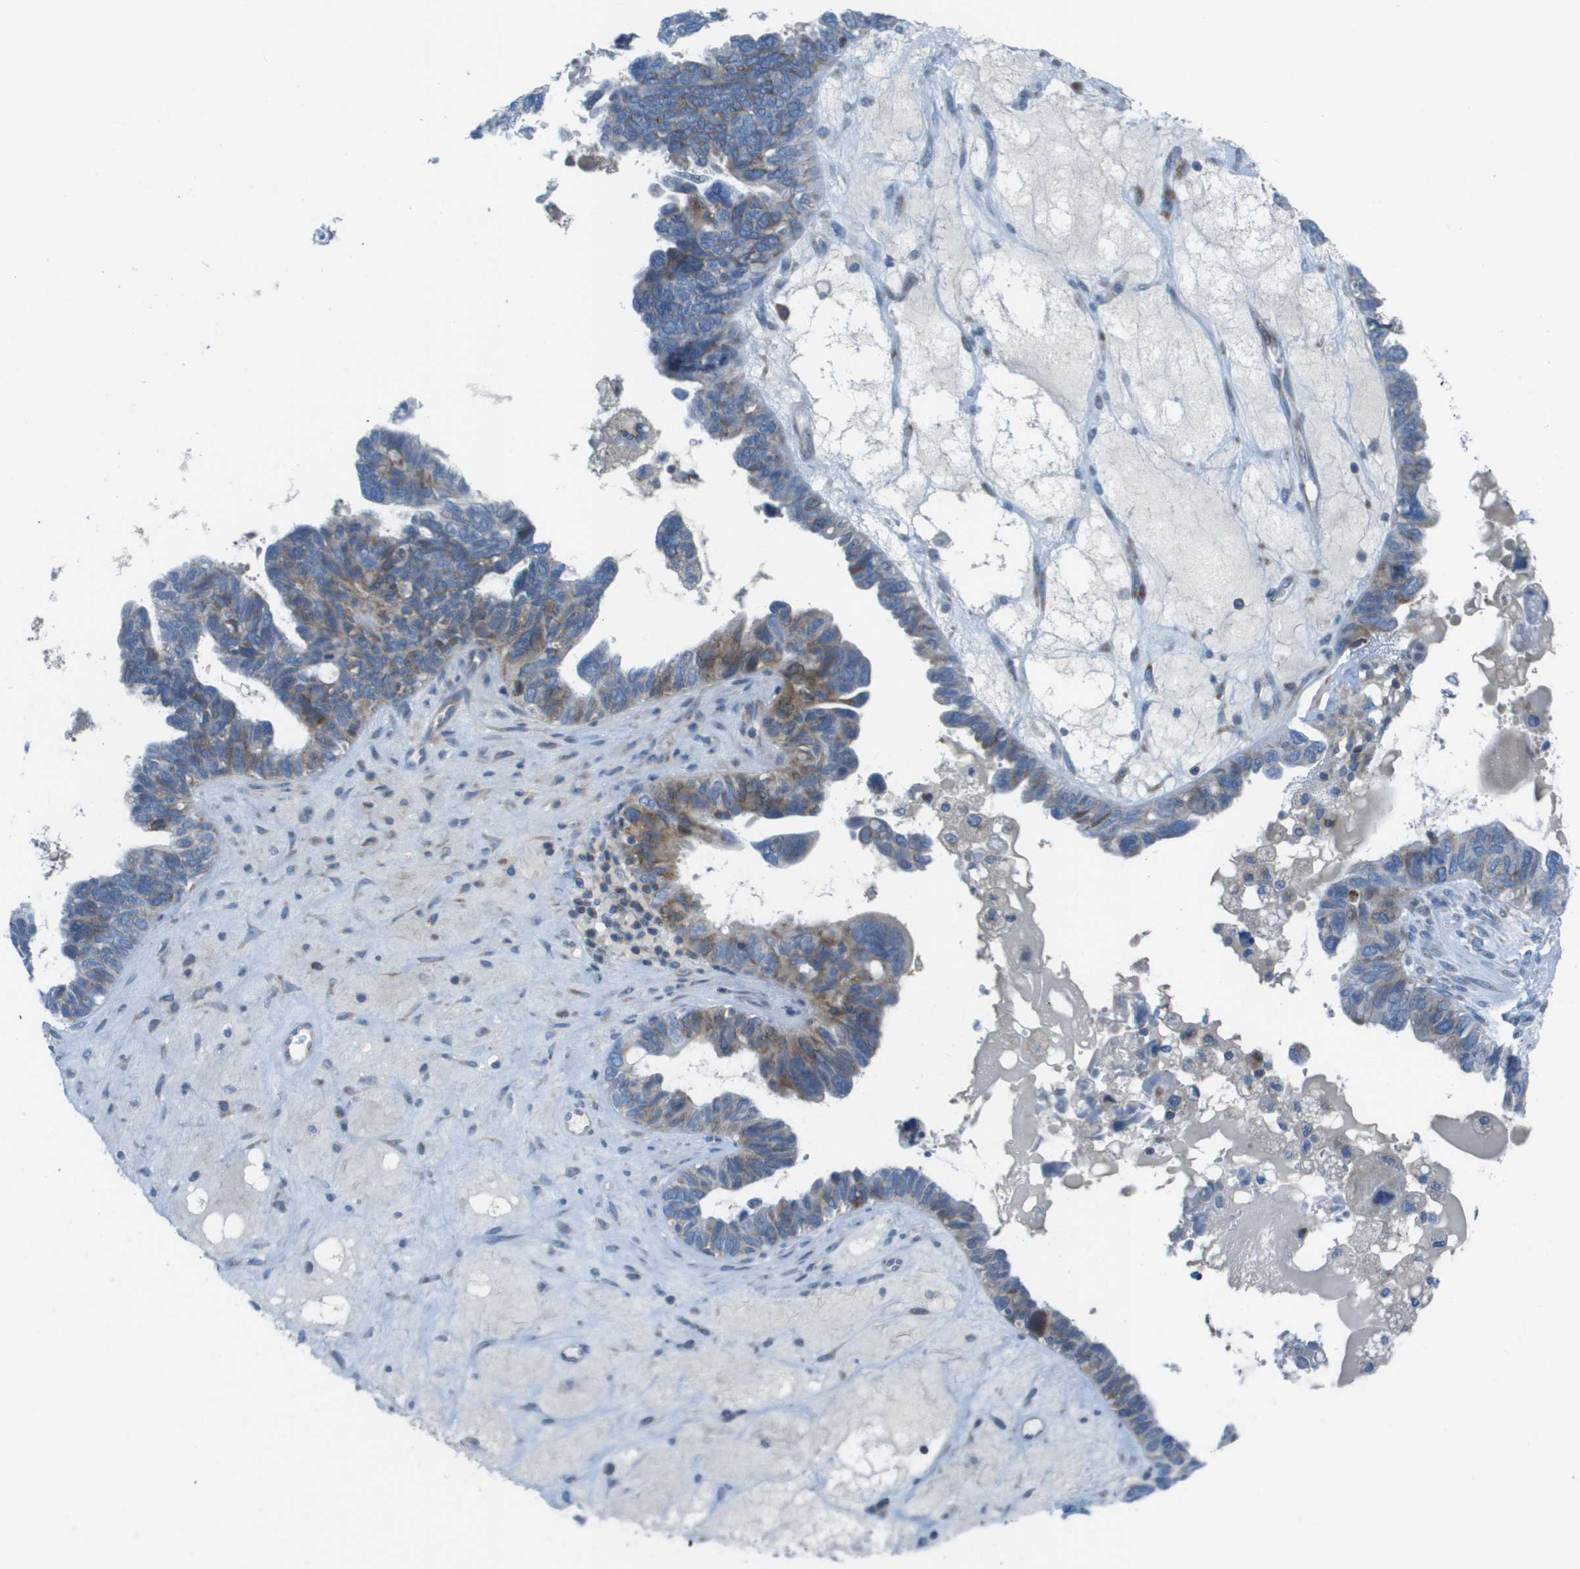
{"staining": {"intensity": "moderate", "quantity": "<25%", "location": "cytoplasmic/membranous"}, "tissue": "ovarian cancer", "cell_type": "Tumor cells", "image_type": "cancer", "snomed": [{"axis": "morphology", "description": "Cystadenocarcinoma, serous, NOS"}, {"axis": "topography", "description": "Ovary"}], "caption": "About <25% of tumor cells in ovarian serous cystadenocarcinoma demonstrate moderate cytoplasmic/membranous protein positivity as visualized by brown immunohistochemical staining.", "gene": "GALNT6", "patient": {"sex": "female", "age": 79}}